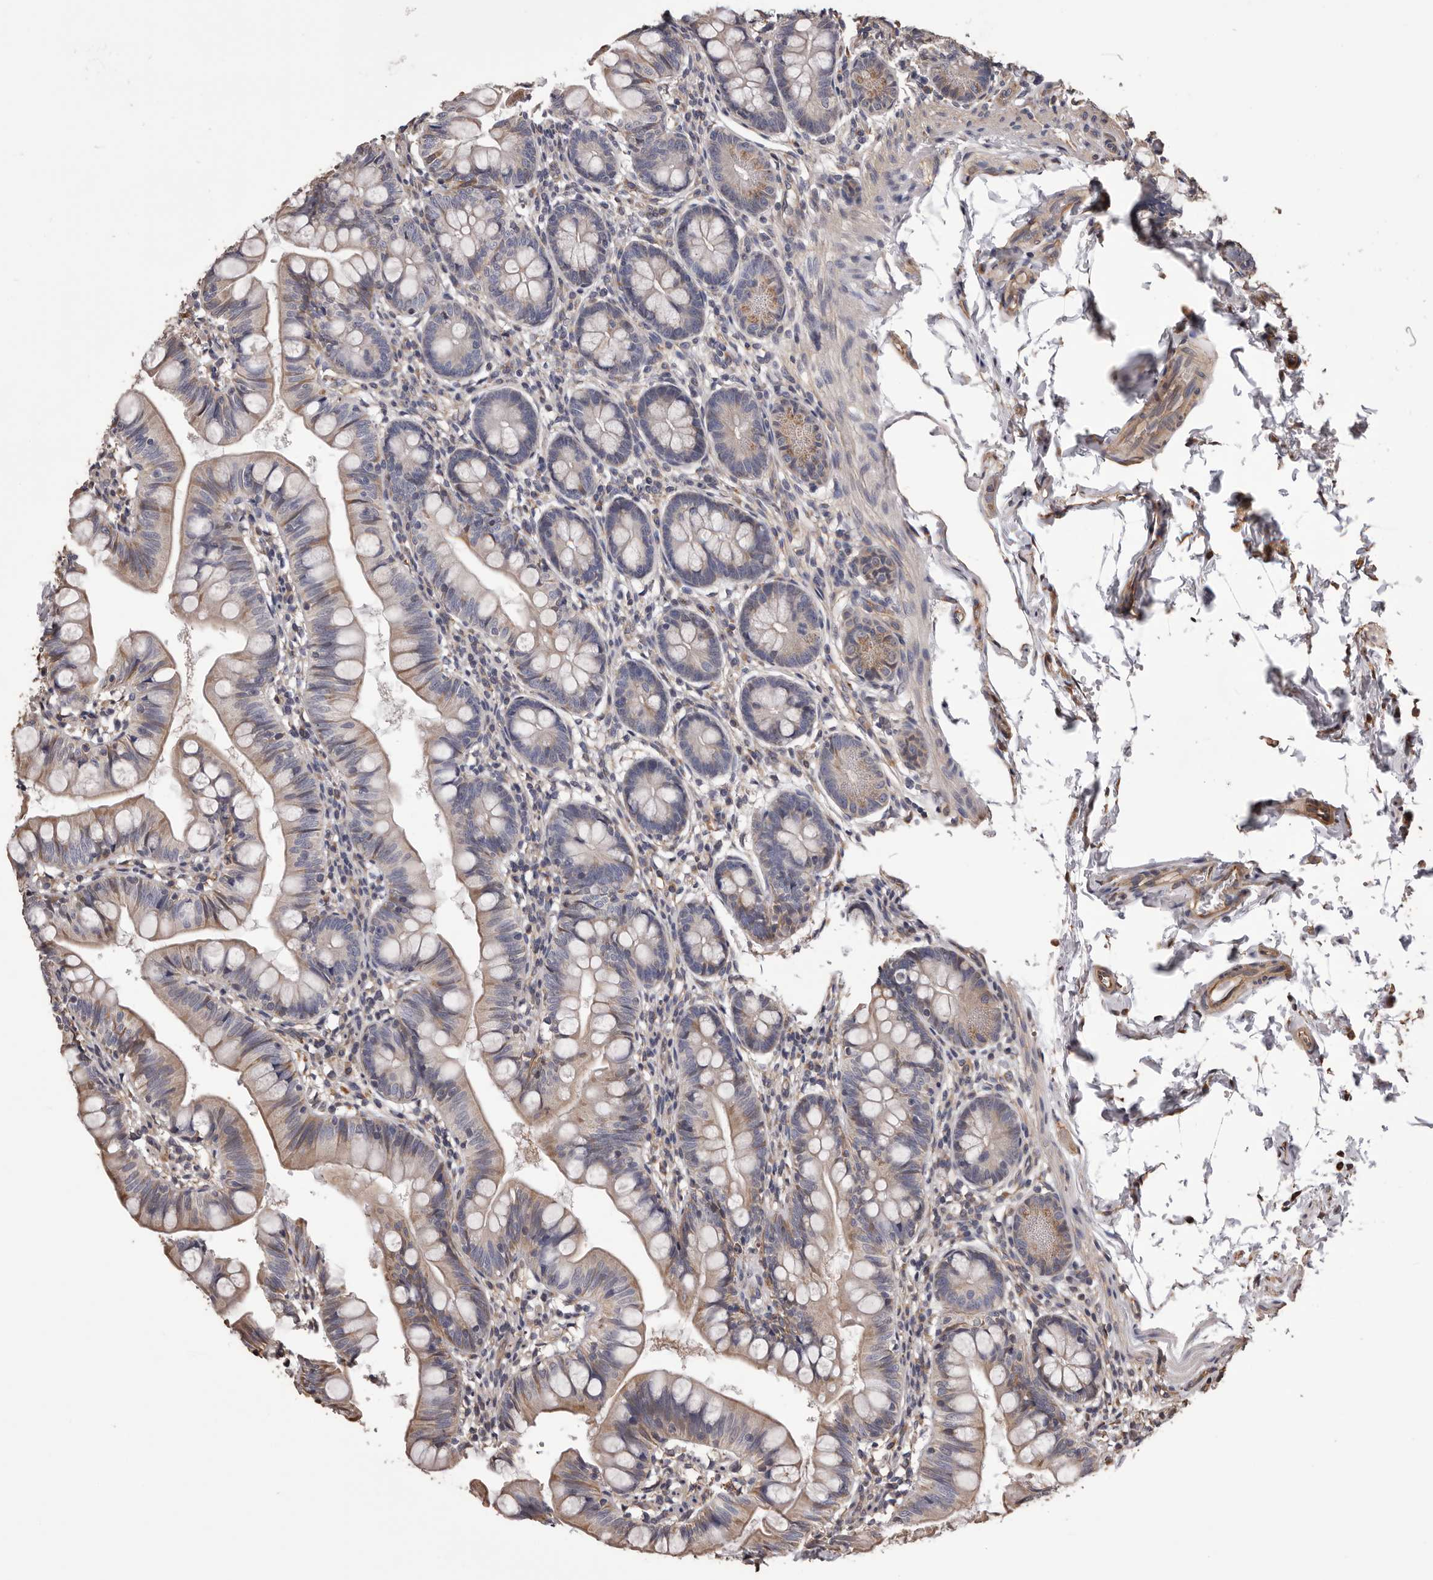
{"staining": {"intensity": "moderate", "quantity": ">75%", "location": "cytoplasmic/membranous"}, "tissue": "small intestine", "cell_type": "Glandular cells", "image_type": "normal", "snomed": [{"axis": "morphology", "description": "Normal tissue, NOS"}, {"axis": "topography", "description": "Small intestine"}], "caption": "Immunohistochemical staining of unremarkable small intestine exhibits moderate cytoplasmic/membranous protein staining in about >75% of glandular cells.", "gene": "CEP104", "patient": {"sex": "male", "age": 7}}